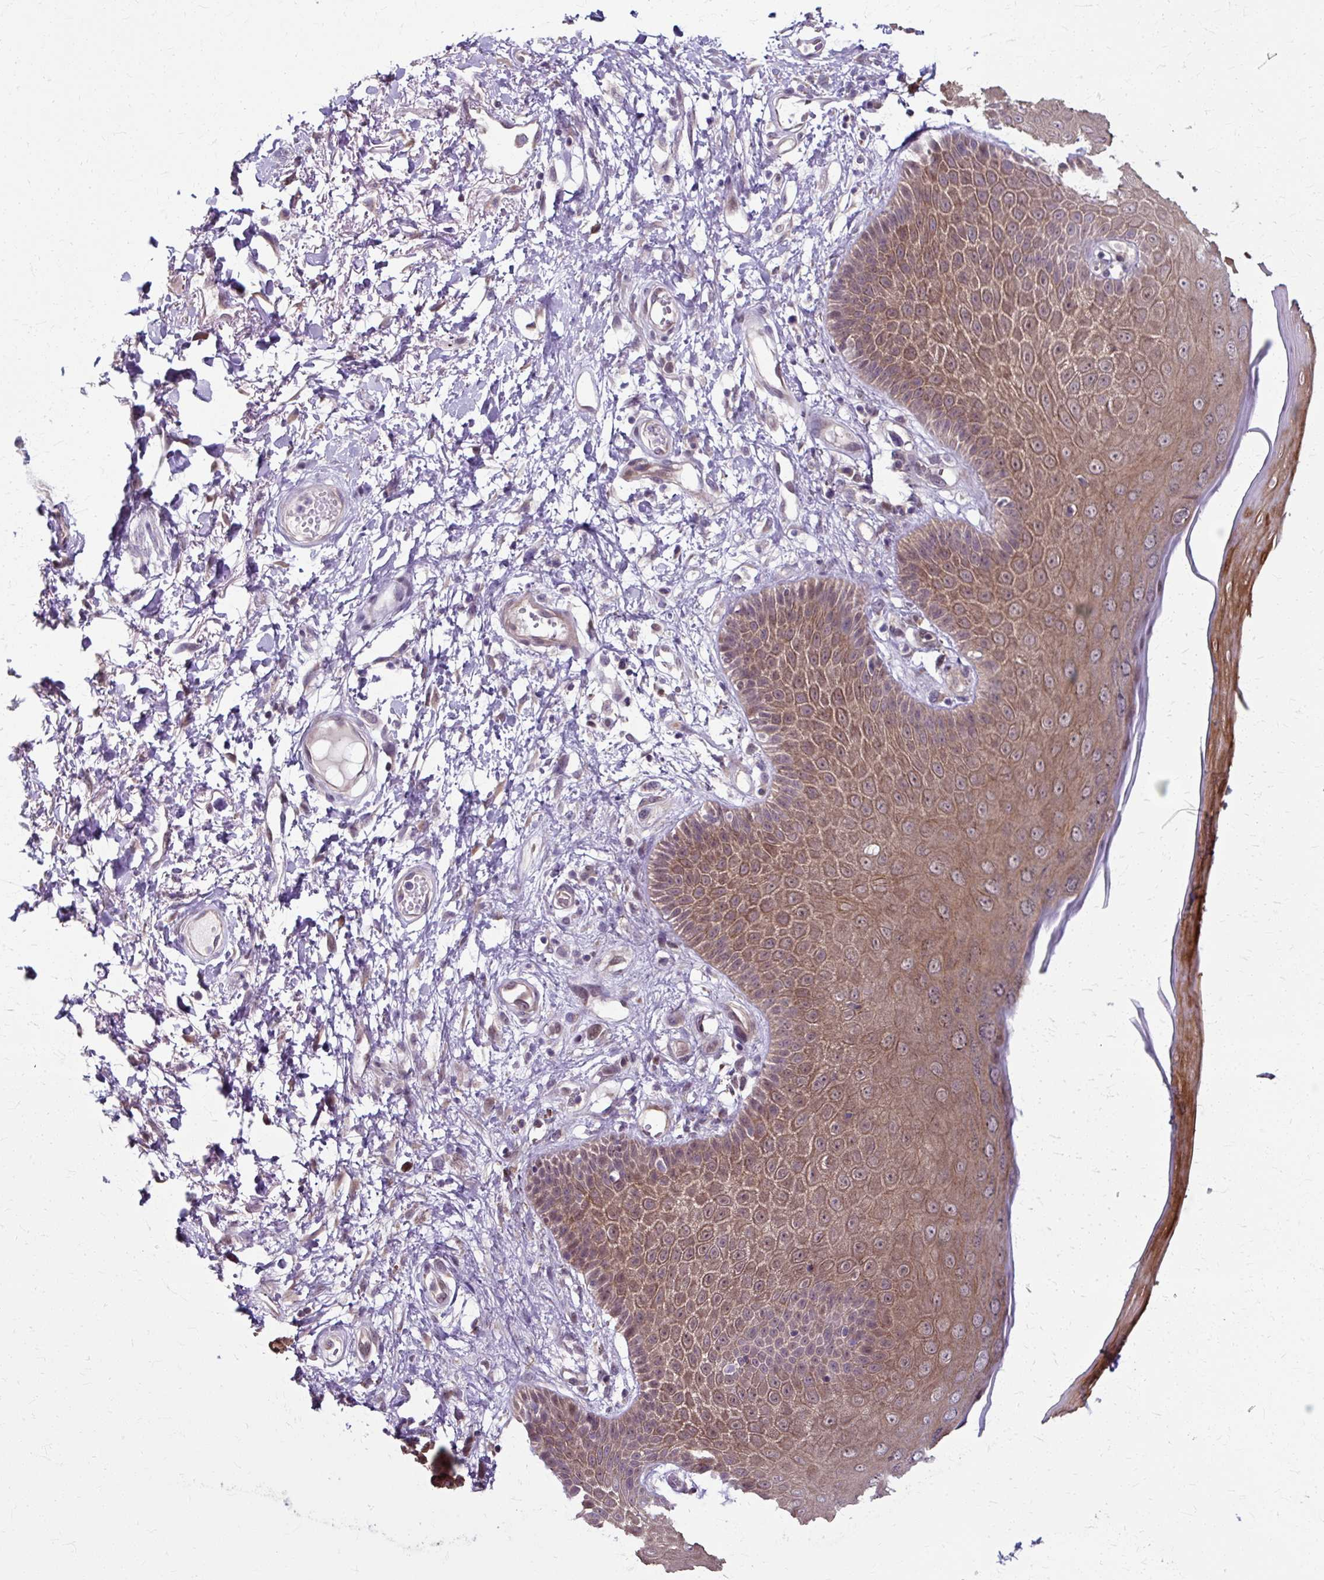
{"staining": {"intensity": "moderate", "quantity": ">75%", "location": "cytoplasmic/membranous,nuclear"}, "tissue": "skin", "cell_type": "Epidermal cells", "image_type": "normal", "snomed": [{"axis": "morphology", "description": "Normal tissue, NOS"}, {"axis": "topography", "description": "Anal"}, {"axis": "topography", "description": "Peripheral nerve tissue"}], "caption": "DAB (3,3'-diaminobenzidine) immunohistochemical staining of normal skin exhibits moderate cytoplasmic/membranous,nuclear protein staining in approximately >75% of epidermal cells.", "gene": "ZNF555", "patient": {"sex": "male", "age": 78}}